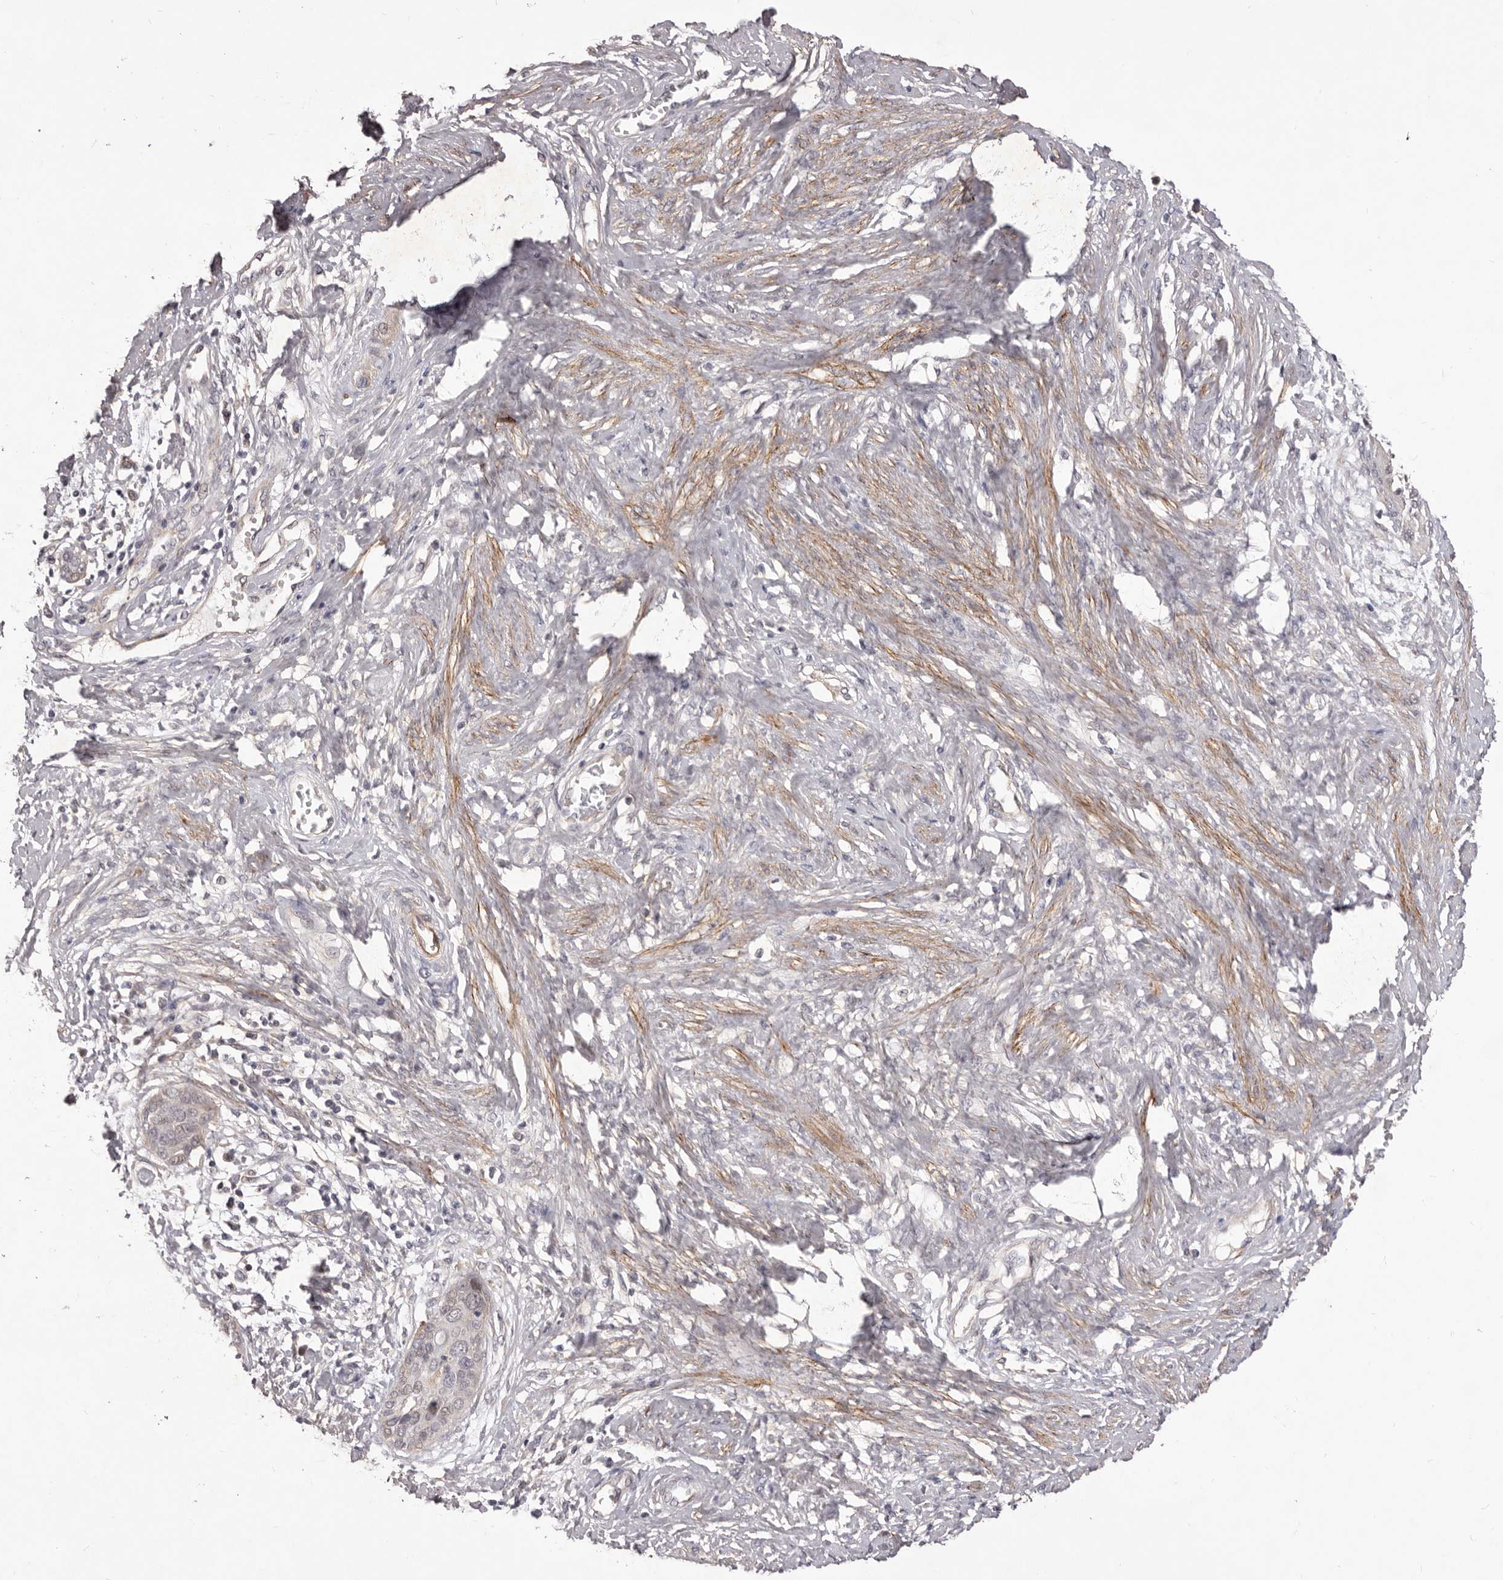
{"staining": {"intensity": "negative", "quantity": "none", "location": "none"}, "tissue": "cervical cancer", "cell_type": "Tumor cells", "image_type": "cancer", "snomed": [{"axis": "morphology", "description": "Squamous cell carcinoma, NOS"}, {"axis": "topography", "description": "Cervix"}], "caption": "Immunohistochemistry (IHC) histopathology image of cervical cancer (squamous cell carcinoma) stained for a protein (brown), which demonstrates no staining in tumor cells. (DAB (3,3'-diaminobenzidine) immunohistochemistry (IHC) visualized using brightfield microscopy, high magnification).", "gene": "HBS1L", "patient": {"sex": "female", "age": 37}}